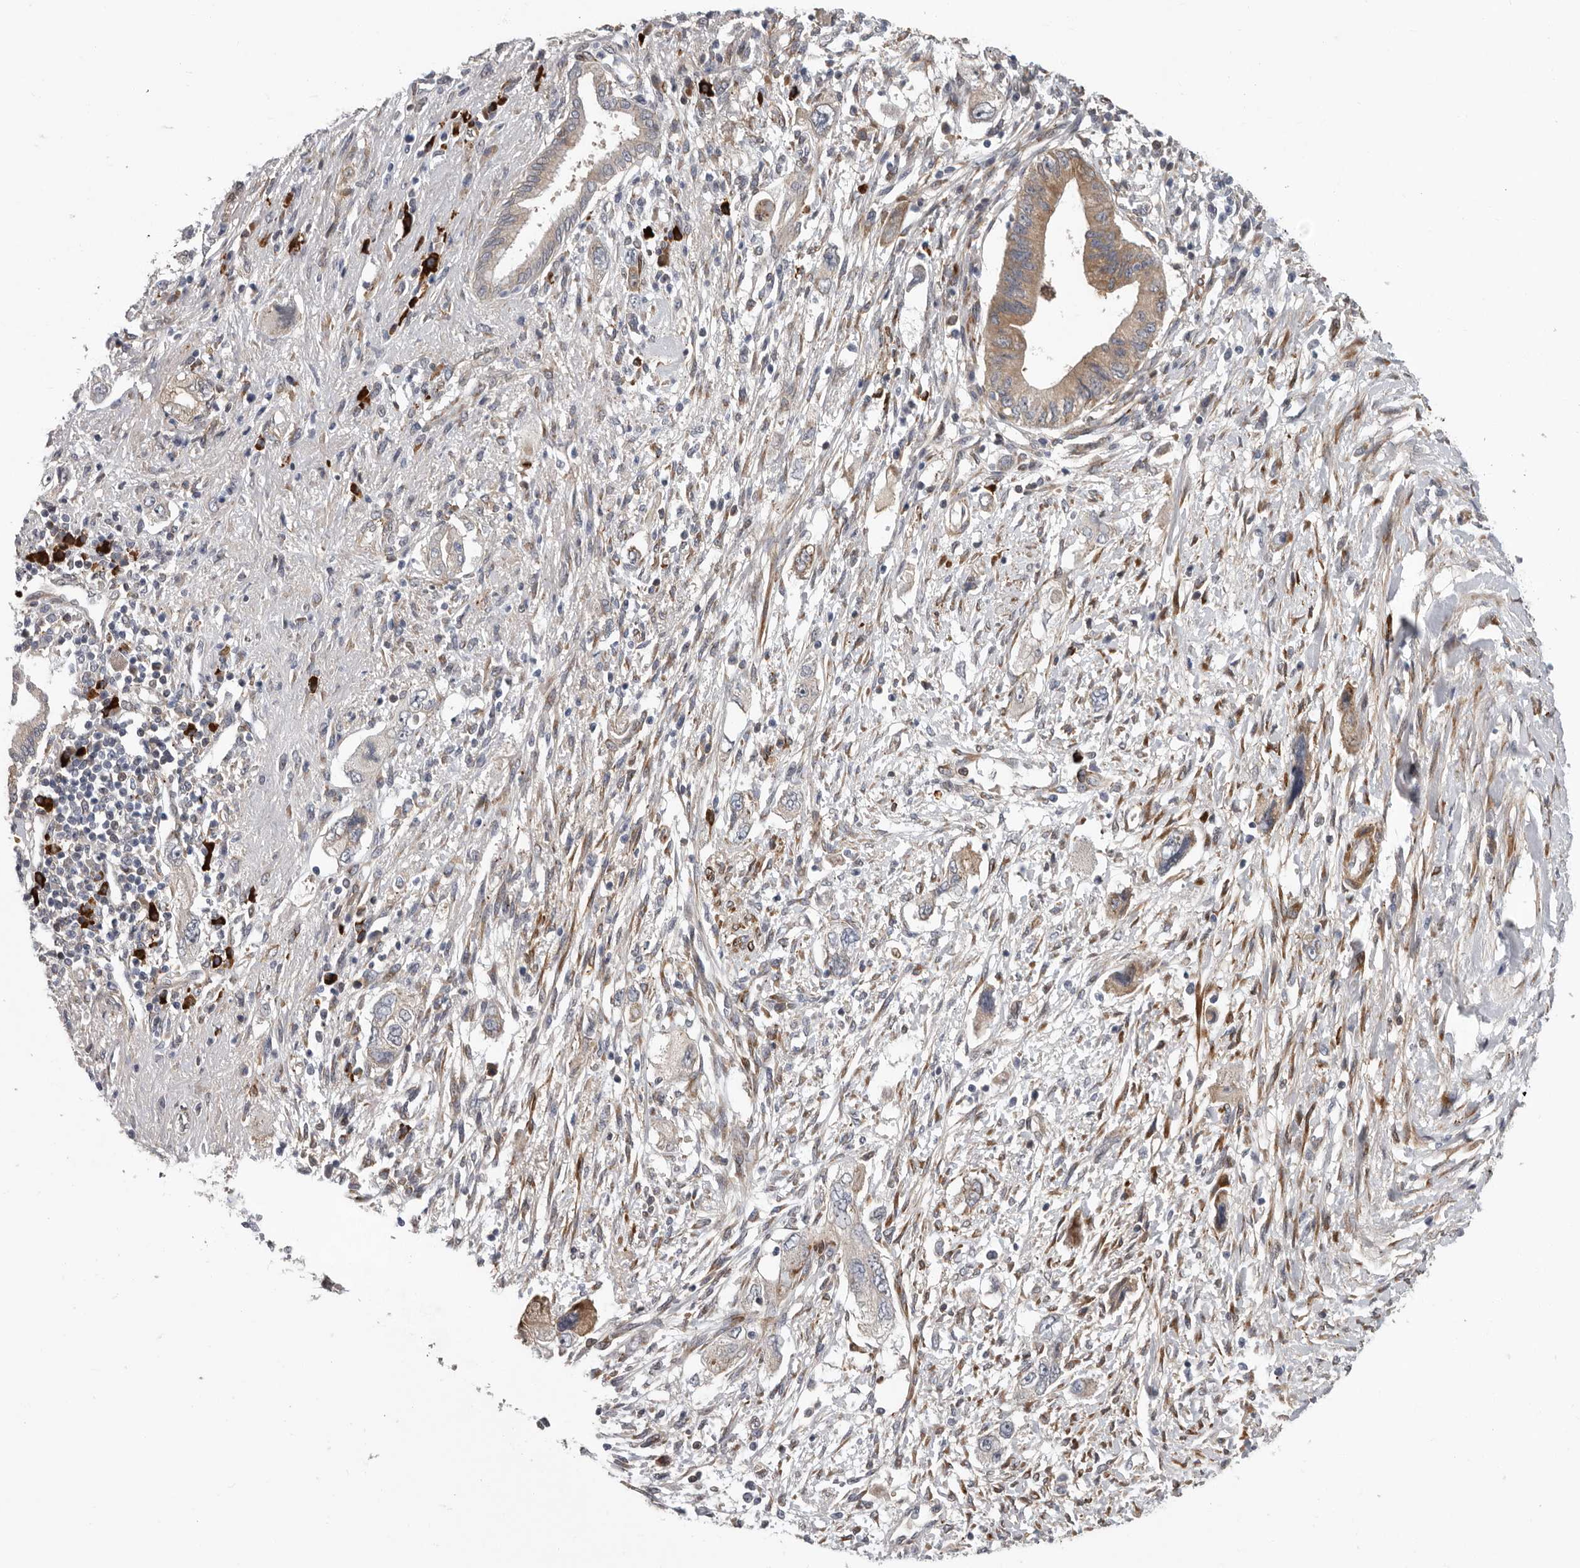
{"staining": {"intensity": "moderate", "quantity": "<25%", "location": "cytoplasmic/membranous"}, "tissue": "pancreatic cancer", "cell_type": "Tumor cells", "image_type": "cancer", "snomed": [{"axis": "morphology", "description": "Adenocarcinoma, NOS"}, {"axis": "topography", "description": "Pancreas"}], "caption": "Tumor cells show moderate cytoplasmic/membranous expression in approximately <25% of cells in pancreatic cancer.", "gene": "ATXN3L", "patient": {"sex": "female", "age": 73}}